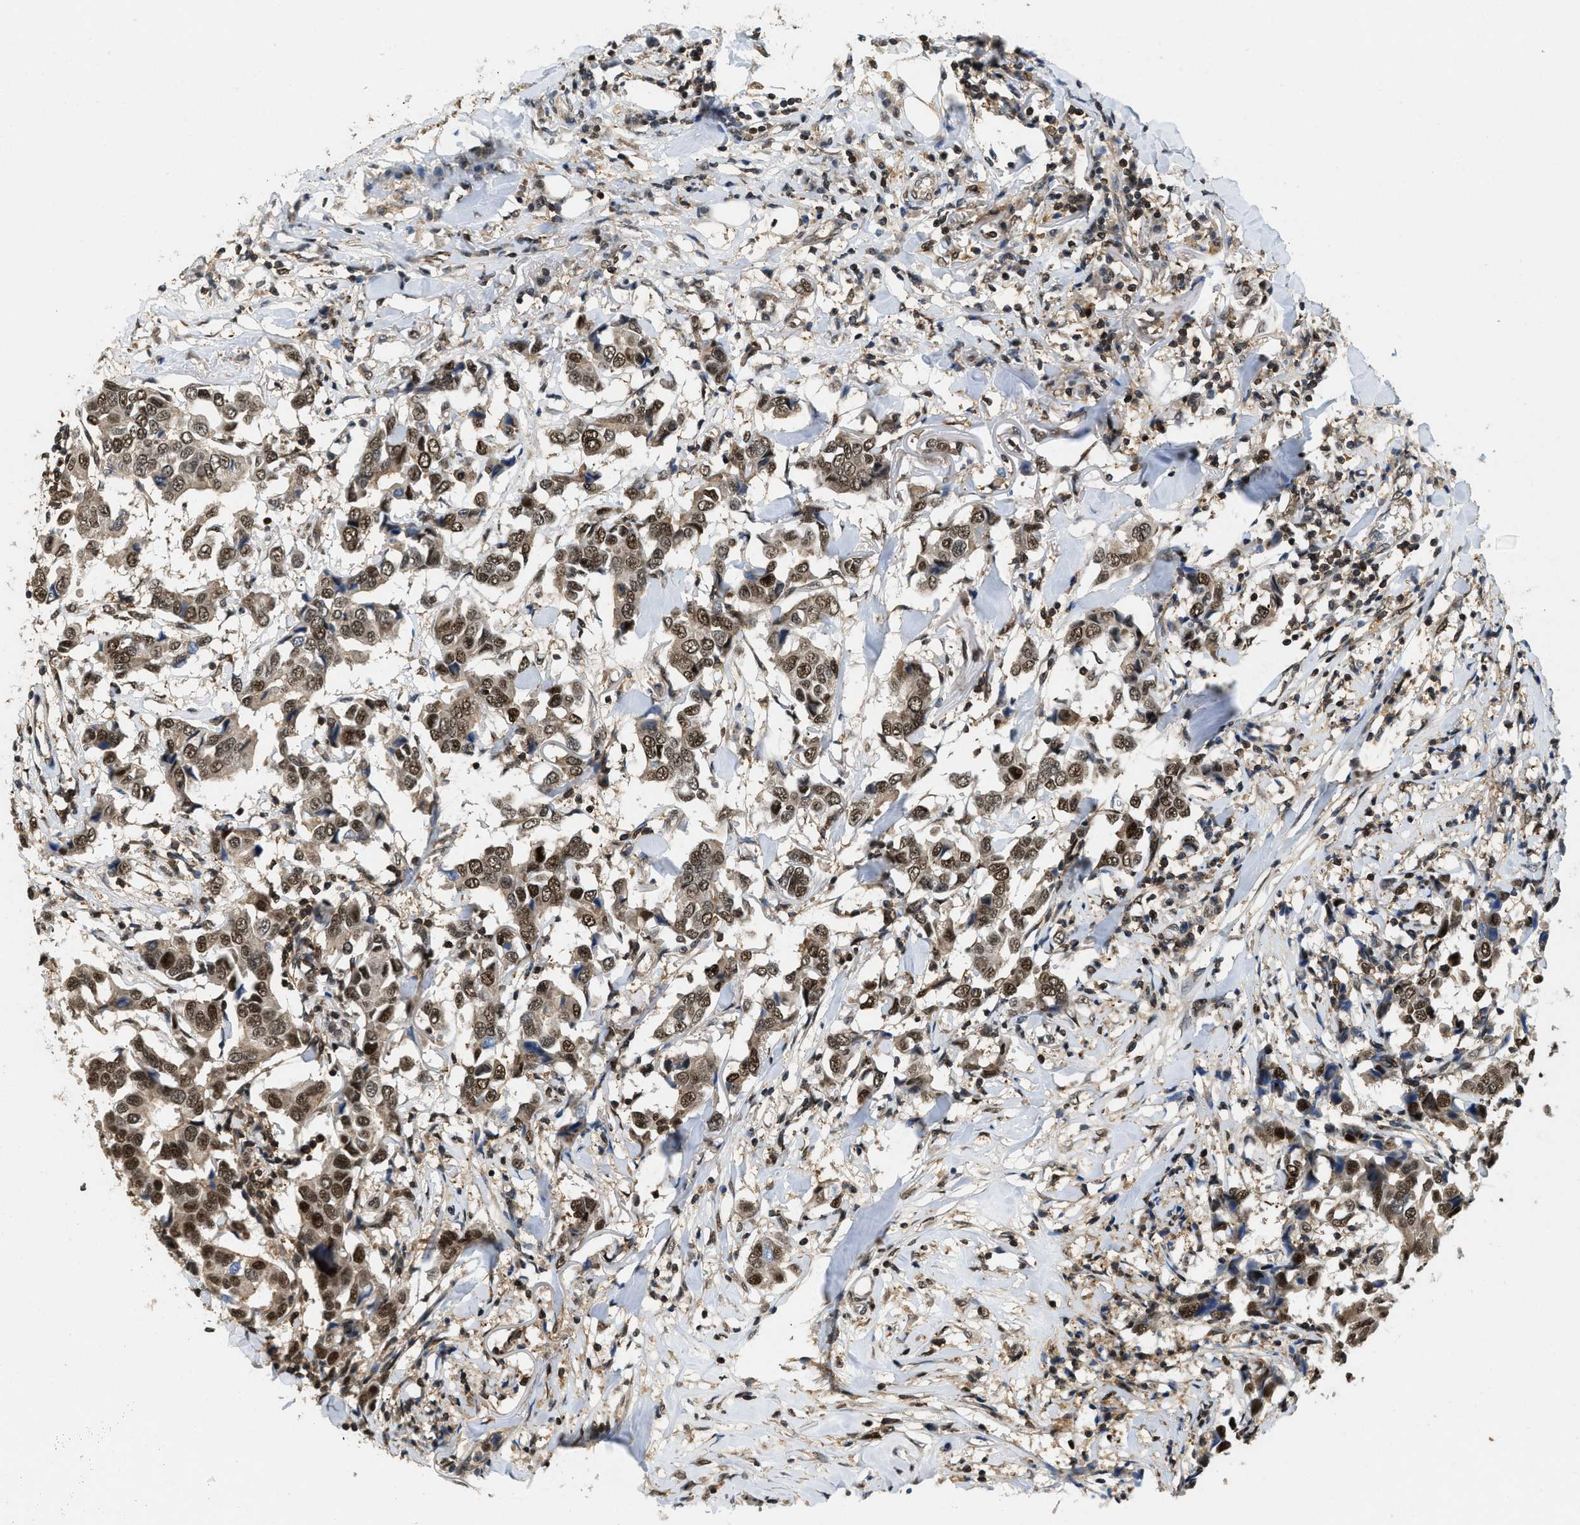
{"staining": {"intensity": "moderate", "quantity": ">75%", "location": "cytoplasmic/membranous,nuclear"}, "tissue": "breast cancer", "cell_type": "Tumor cells", "image_type": "cancer", "snomed": [{"axis": "morphology", "description": "Duct carcinoma"}, {"axis": "topography", "description": "Breast"}], "caption": "Immunohistochemistry (IHC) (DAB (3,3'-diaminobenzidine)) staining of human breast cancer (intraductal carcinoma) demonstrates moderate cytoplasmic/membranous and nuclear protein expression in about >75% of tumor cells.", "gene": "ATF7IP", "patient": {"sex": "female", "age": 80}}